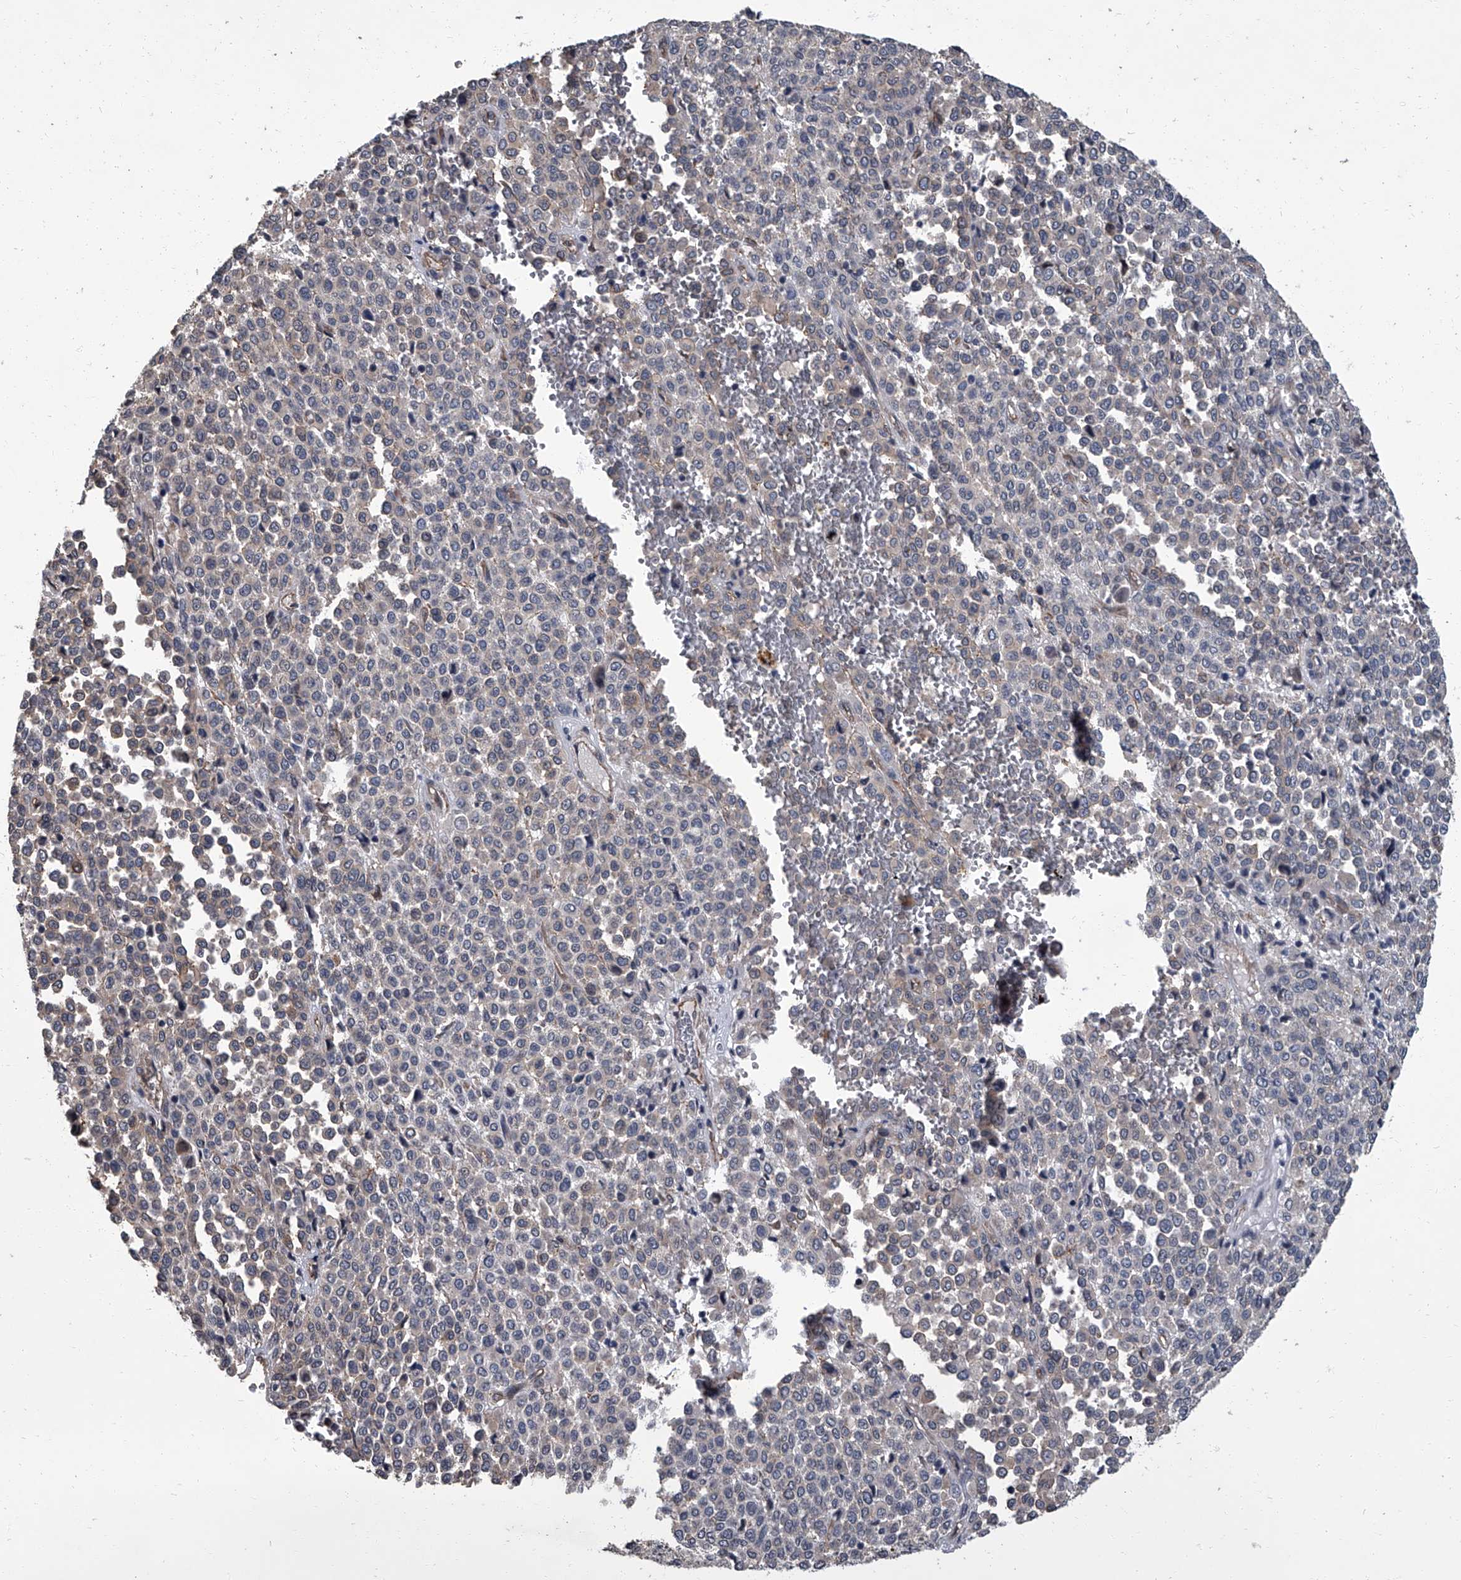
{"staining": {"intensity": "negative", "quantity": "none", "location": "none"}, "tissue": "melanoma", "cell_type": "Tumor cells", "image_type": "cancer", "snomed": [{"axis": "morphology", "description": "Malignant melanoma, Metastatic site"}, {"axis": "topography", "description": "Pancreas"}], "caption": "Histopathology image shows no significant protein positivity in tumor cells of malignant melanoma (metastatic site). (Immunohistochemistry (ihc), brightfield microscopy, high magnification).", "gene": "SIRT4", "patient": {"sex": "female", "age": 30}}